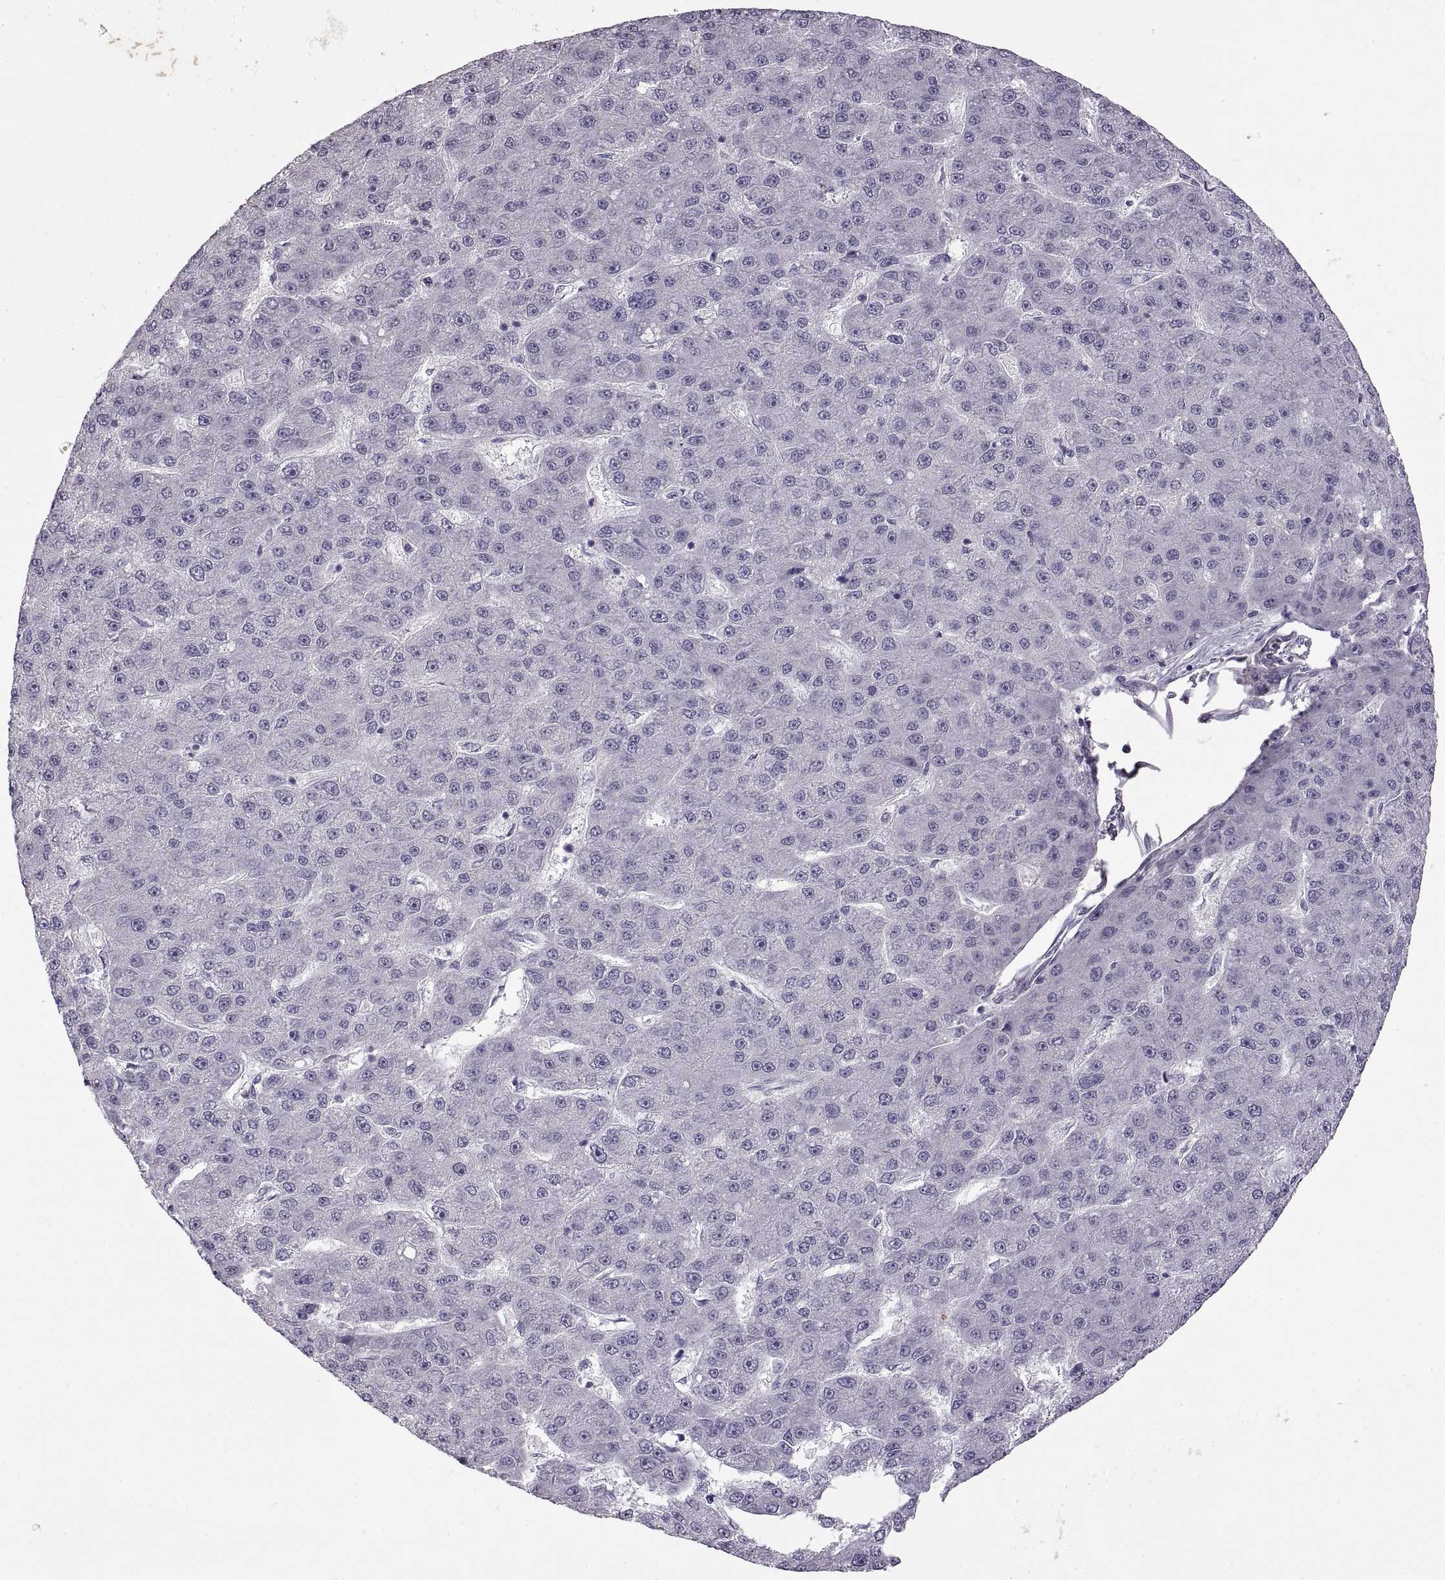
{"staining": {"intensity": "negative", "quantity": "none", "location": "none"}, "tissue": "liver cancer", "cell_type": "Tumor cells", "image_type": "cancer", "snomed": [{"axis": "morphology", "description": "Carcinoma, Hepatocellular, NOS"}, {"axis": "topography", "description": "Liver"}], "caption": "Immunohistochemical staining of liver hepatocellular carcinoma demonstrates no significant staining in tumor cells.", "gene": "NEK2", "patient": {"sex": "male", "age": 67}}